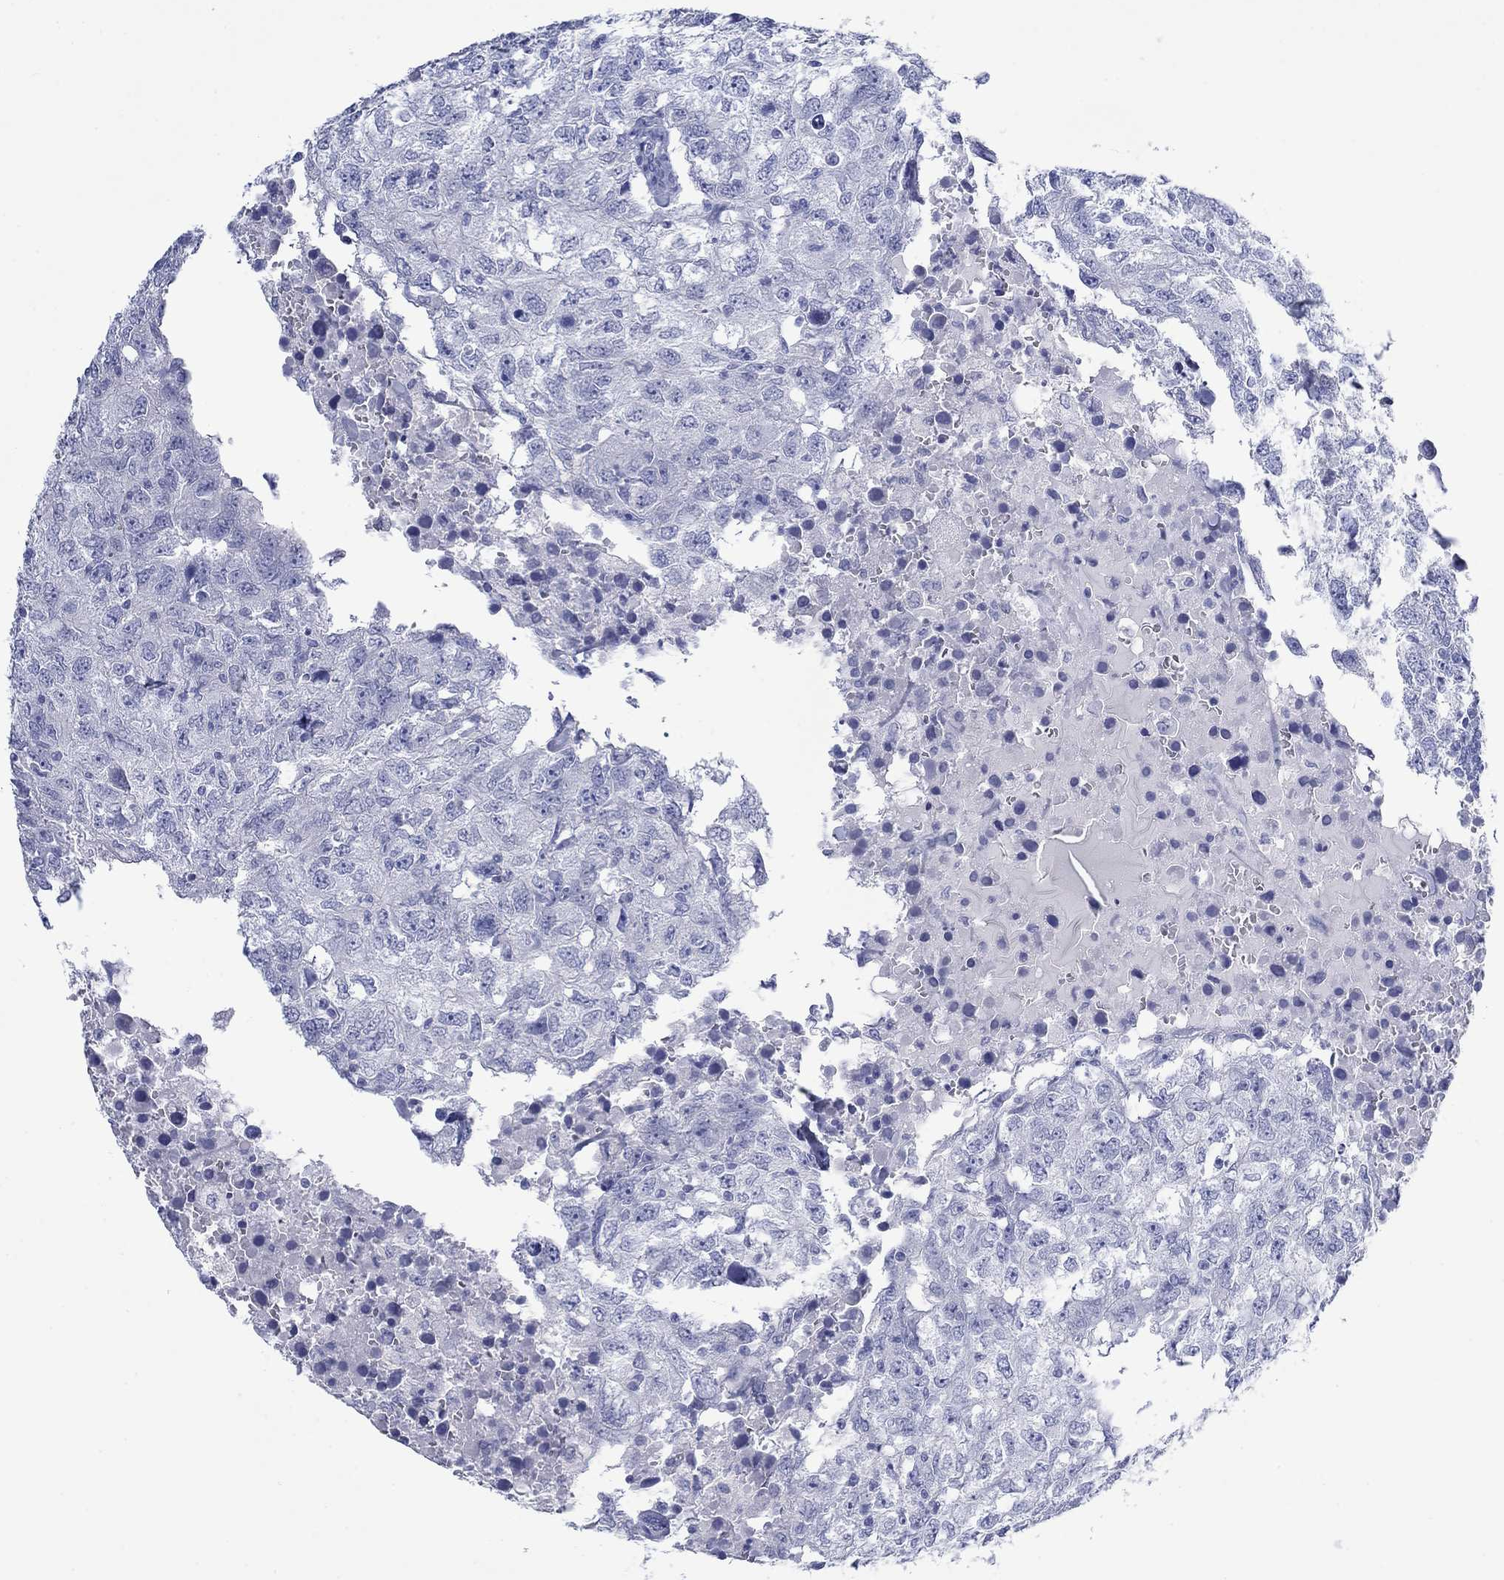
{"staining": {"intensity": "negative", "quantity": "none", "location": "none"}, "tissue": "breast cancer", "cell_type": "Tumor cells", "image_type": "cancer", "snomed": [{"axis": "morphology", "description": "Duct carcinoma"}, {"axis": "topography", "description": "Breast"}], "caption": "Tumor cells are negative for protein expression in human infiltrating ductal carcinoma (breast).", "gene": "MLANA", "patient": {"sex": "female", "age": 30}}